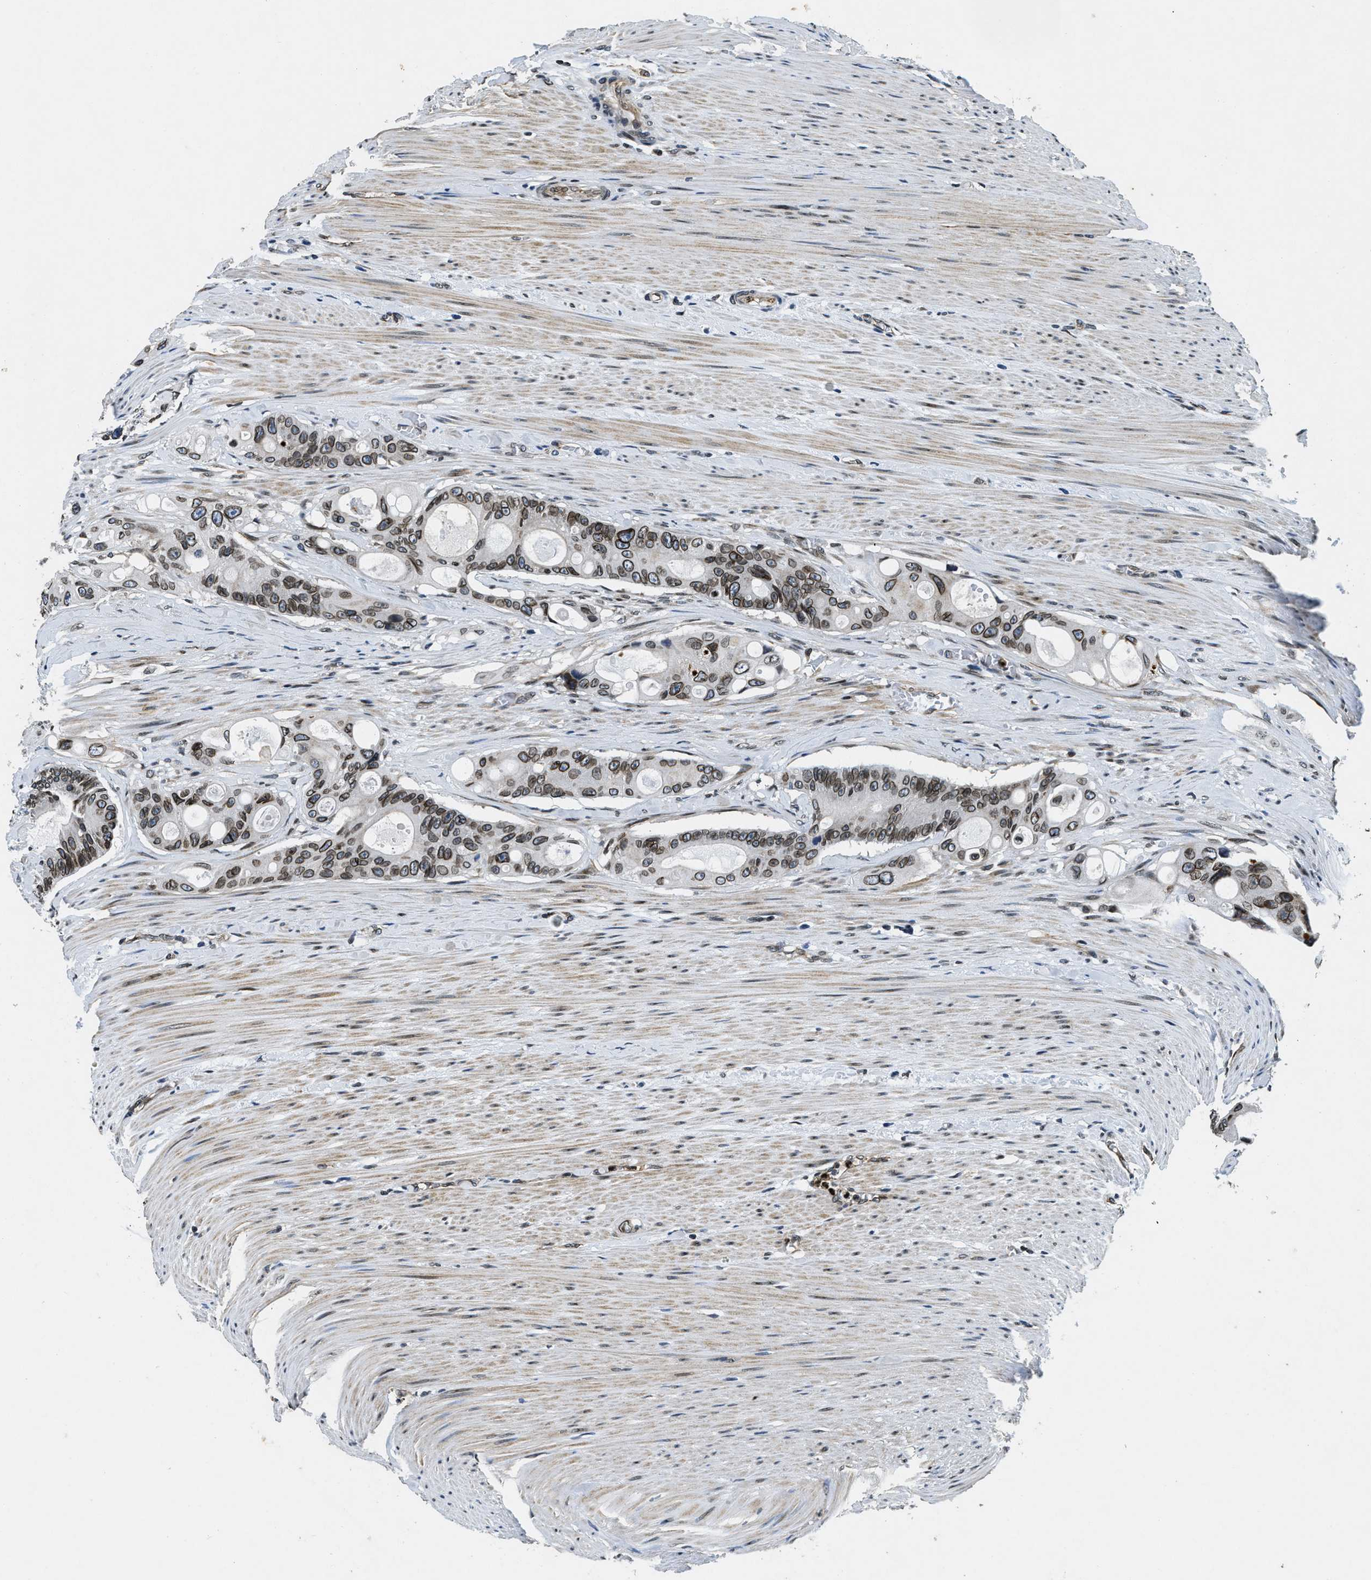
{"staining": {"intensity": "moderate", "quantity": ">75%", "location": "cytoplasmic/membranous,nuclear"}, "tissue": "colorectal cancer", "cell_type": "Tumor cells", "image_type": "cancer", "snomed": [{"axis": "morphology", "description": "Adenocarcinoma, NOS"}, {"axis": "topography", "description": "Colon"}], "caption": "Brown immunohistochemical staining in colorectal cancer (adenocarcinoma) shows moderate cytoplasmic/membranous and nuclear expression in about >75% of tumor cells. (Stains: DAB in brown, nuclei in blue, Microscopy: brightfield microscopy at high magnification).", "gene": "ZC3HC1", "patient": {"sex": "female", "age": 57}}